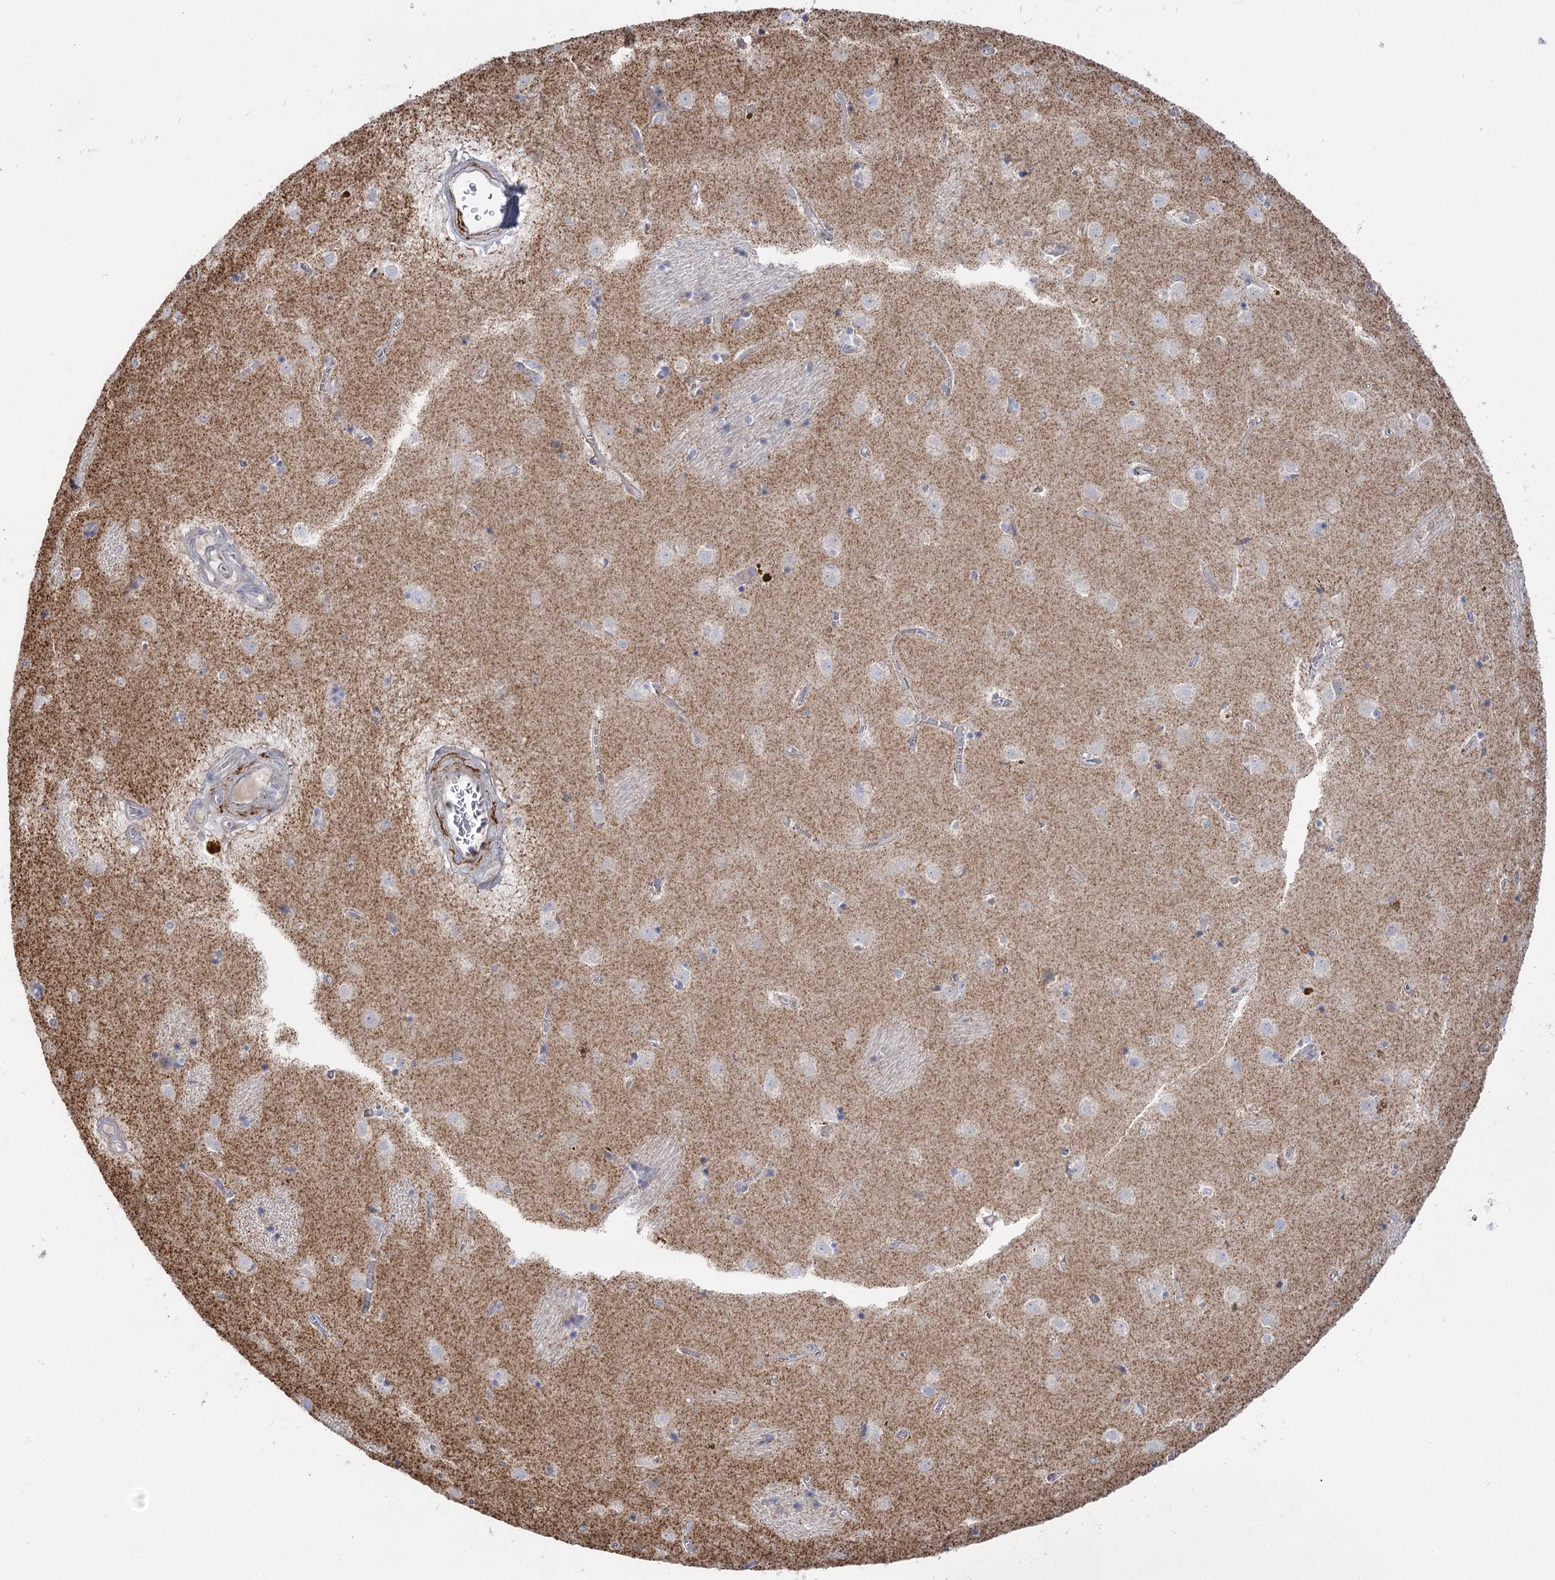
{"staining": {"intensity": "negative", "quantity": "none", "location": "none"}, "tissue": "caudate", "cell_type": "Glial cells", "image_type": "normal", "snomed": [{"axis": "morphology", "description": "Normal tissue, NOS"}, {"axis": "topography", "description": "Lateral ventricle wall"}], "caption": "This is a photomicrograph of IHC staining of unremarkable caudate, which shows no staining in glial cells. (Brightfield microscopy of DAB (3,3'-diaminobenzidine) immunohistochemistry (IHC) at high magnification).", "gene": "SUOX", "patient": {"sex": "male", "age": 70}}